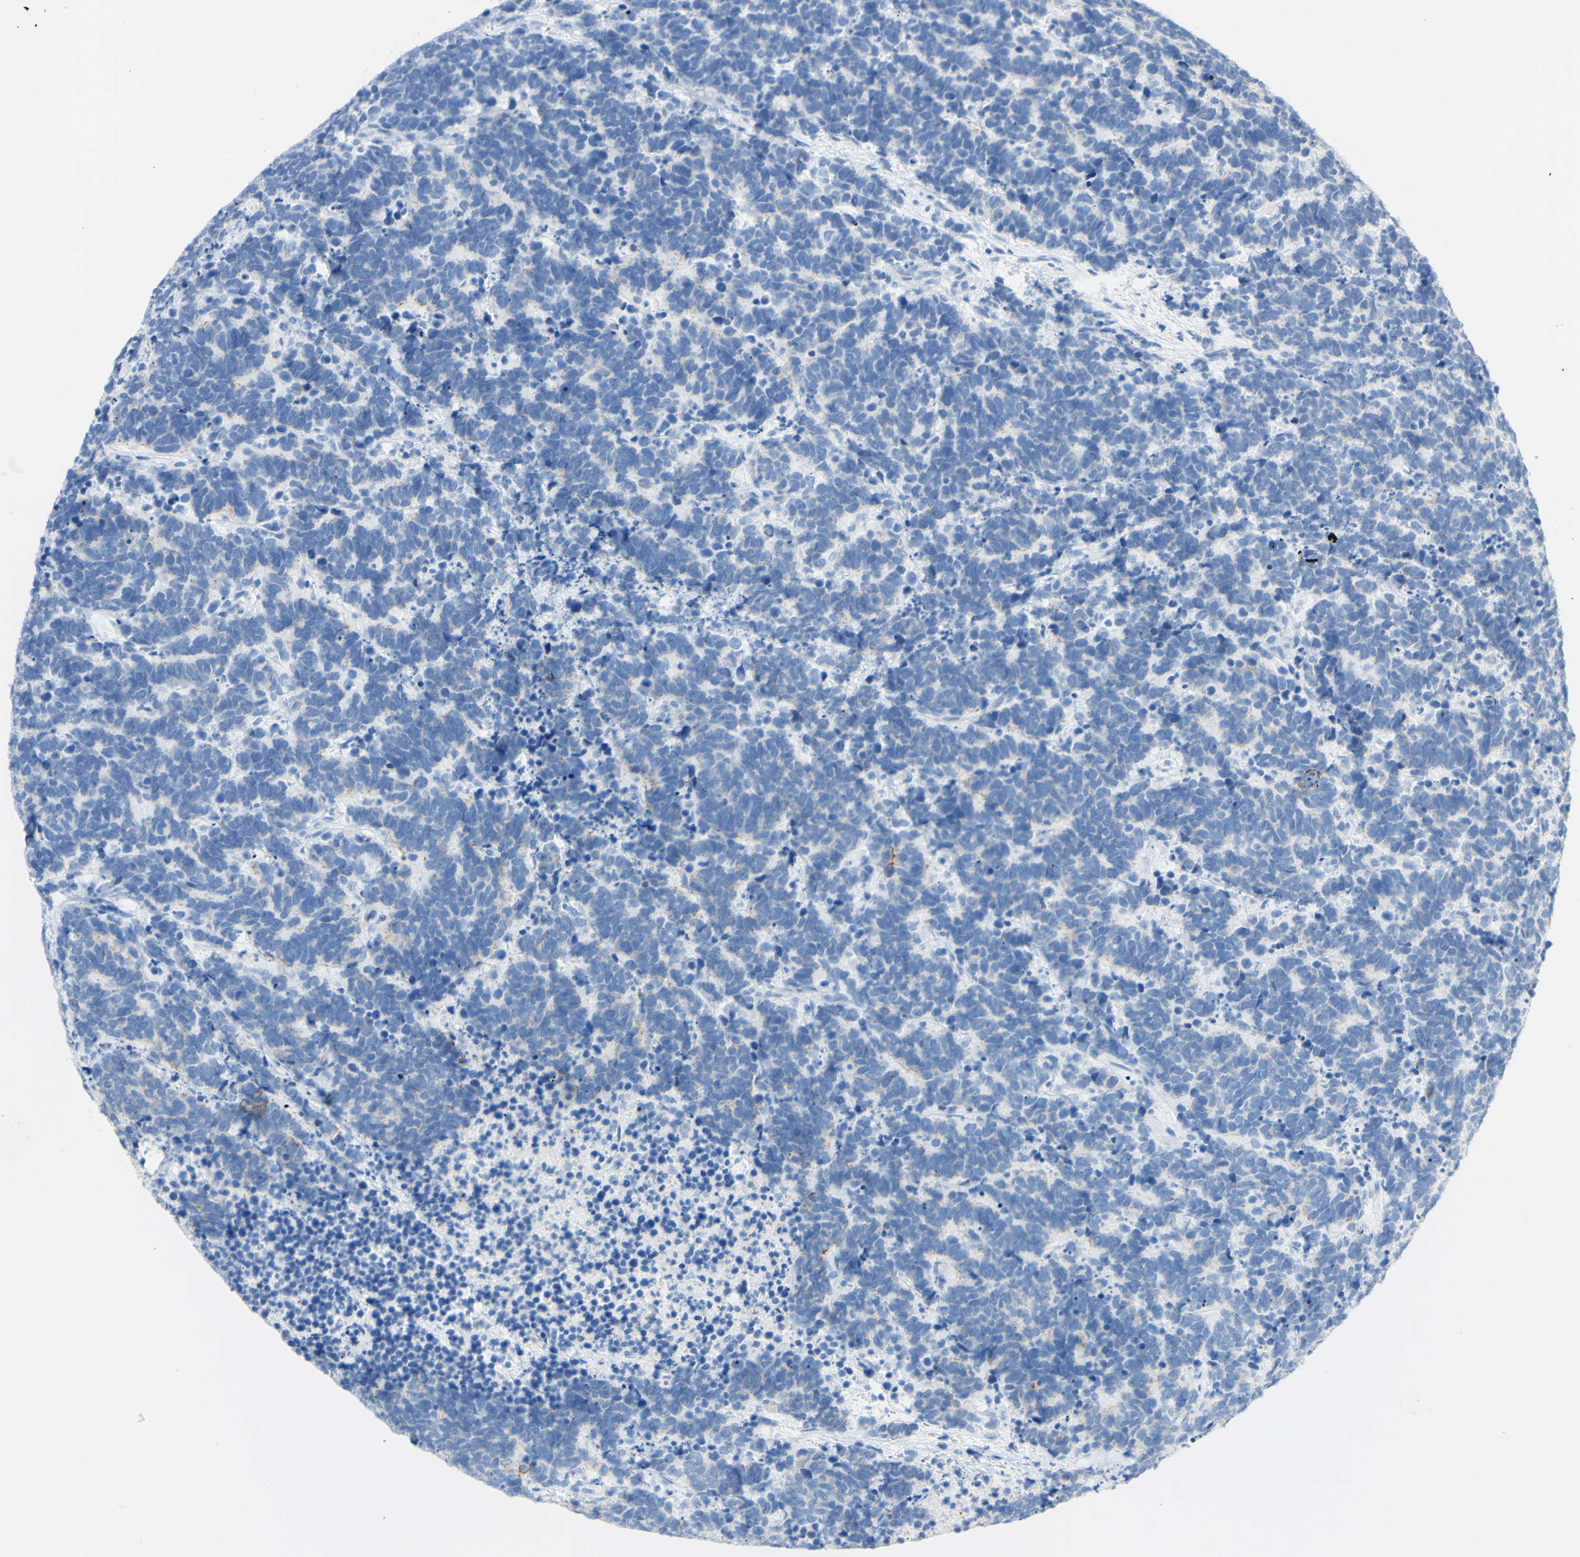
{"staining": {"intensity": "negative", "quantity": "none", "location": "none"}, "tissue": "carcinoid", "cell_type": "Tumor cells", "image_type": "cancer", "snomed": [{"axis": "morphology", "description": "Carcinoma, NOS"}, {"axis": "morphology", "description": "Carcinoid, malignant, NOS"}, {"axis": "topography", "description": "Urinary bladder"}], "caption": "Immunohistochemistry (IHC) micrograph of neoplastic tissue: carcinoid (malignant) stained with DAB (3,3'-diaminobenzidine) reveals no significant protein positivity in tumor cells.", "gene": "DSC2", "patient": {"sex": "male", "age": 57}}